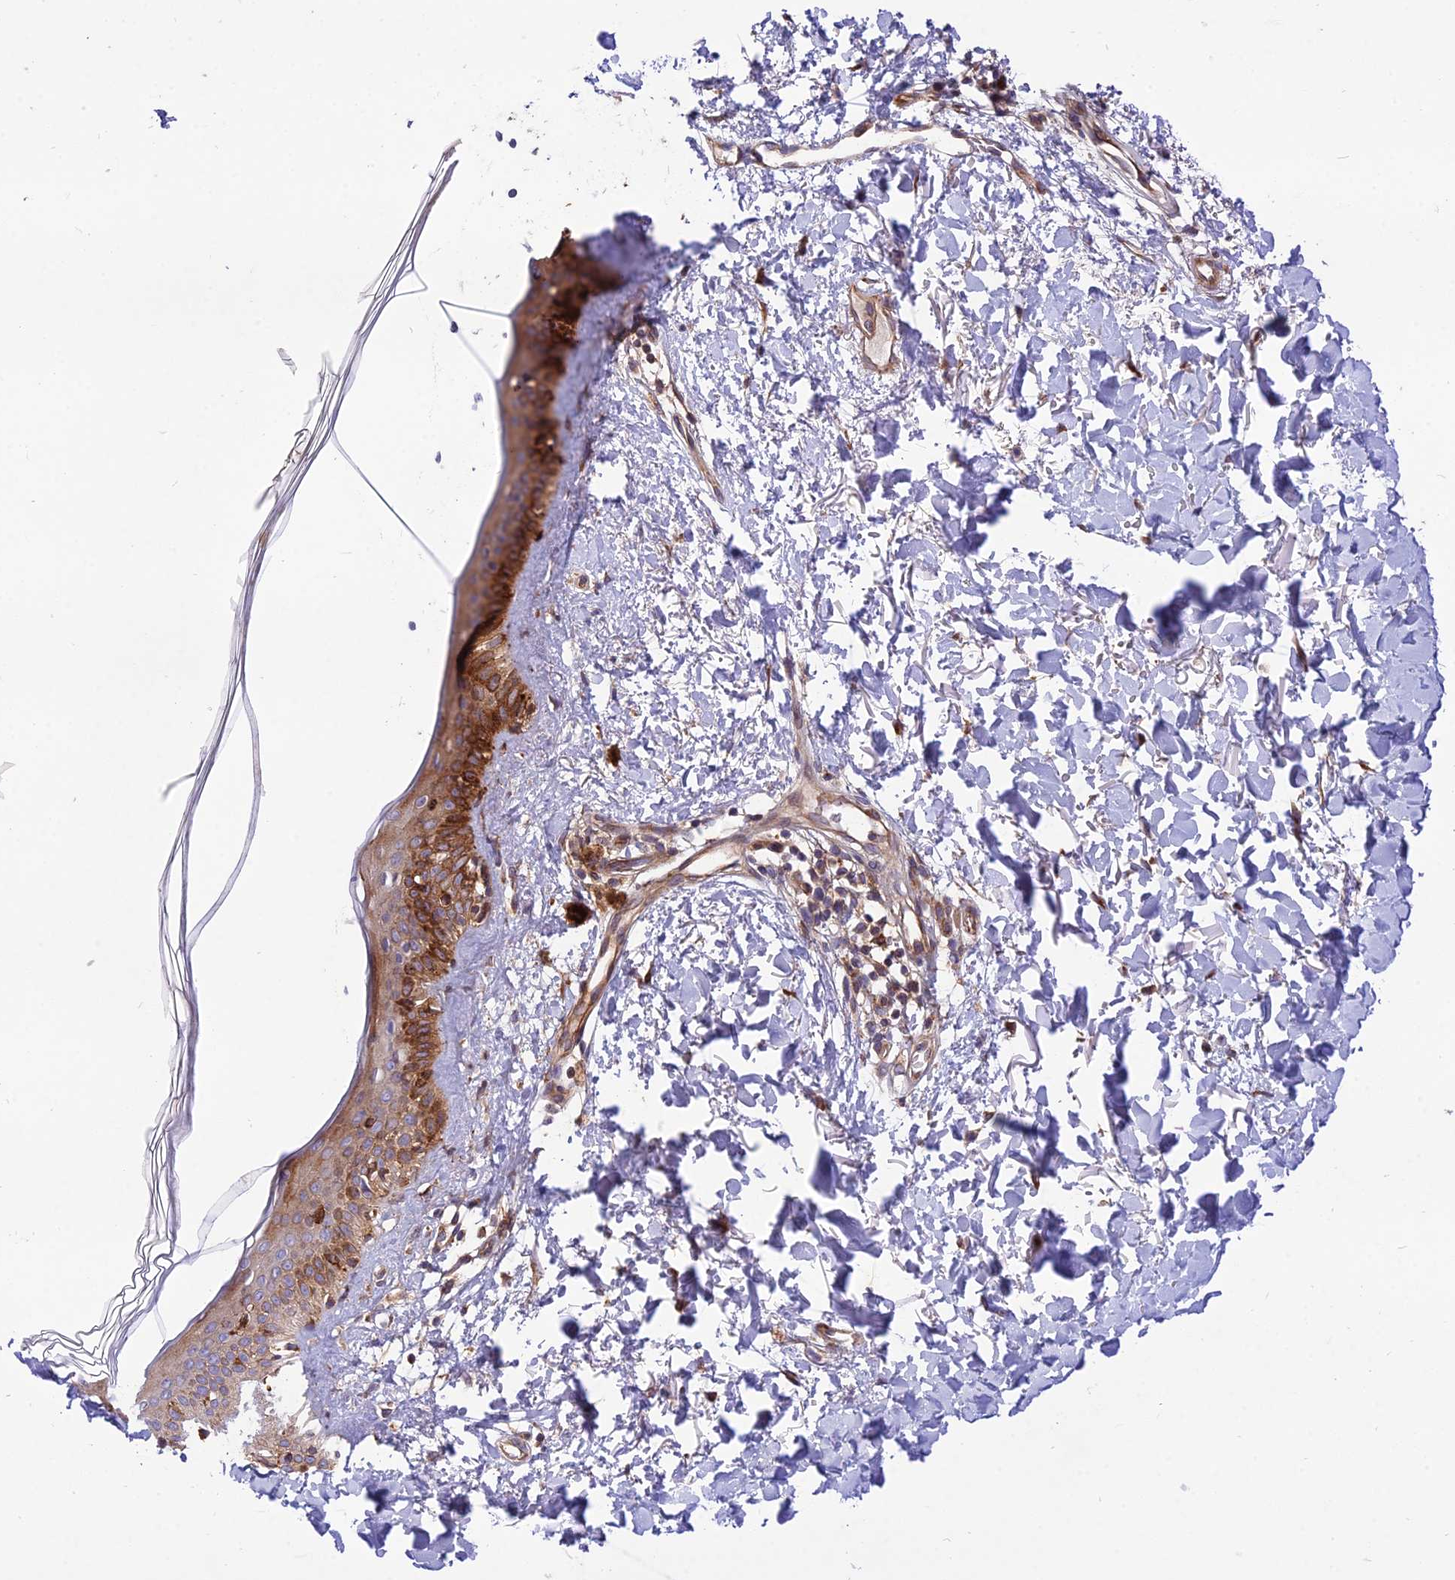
{"staining": {"intensity": "strong", "quantity": "<25%", "location": "cytoplasmic/membranous"}, "tissue": "skin", "cell_type": "Fibroblasts", "image_type": "normal", "snomed": [{"axis": "morphology", "description": "Normal tissue, NOS"}, {"axis": "topography", "description": "Skin"}], "caption": "A photomicrograph showing strong cytoplasmic/membranous expression in about <25% of fibroblasts in unremarkable skin, as visualized by brown immunohistochemical staining.", "gene": "ROCK1", "patient": {"sex": "female", "age": 58}}